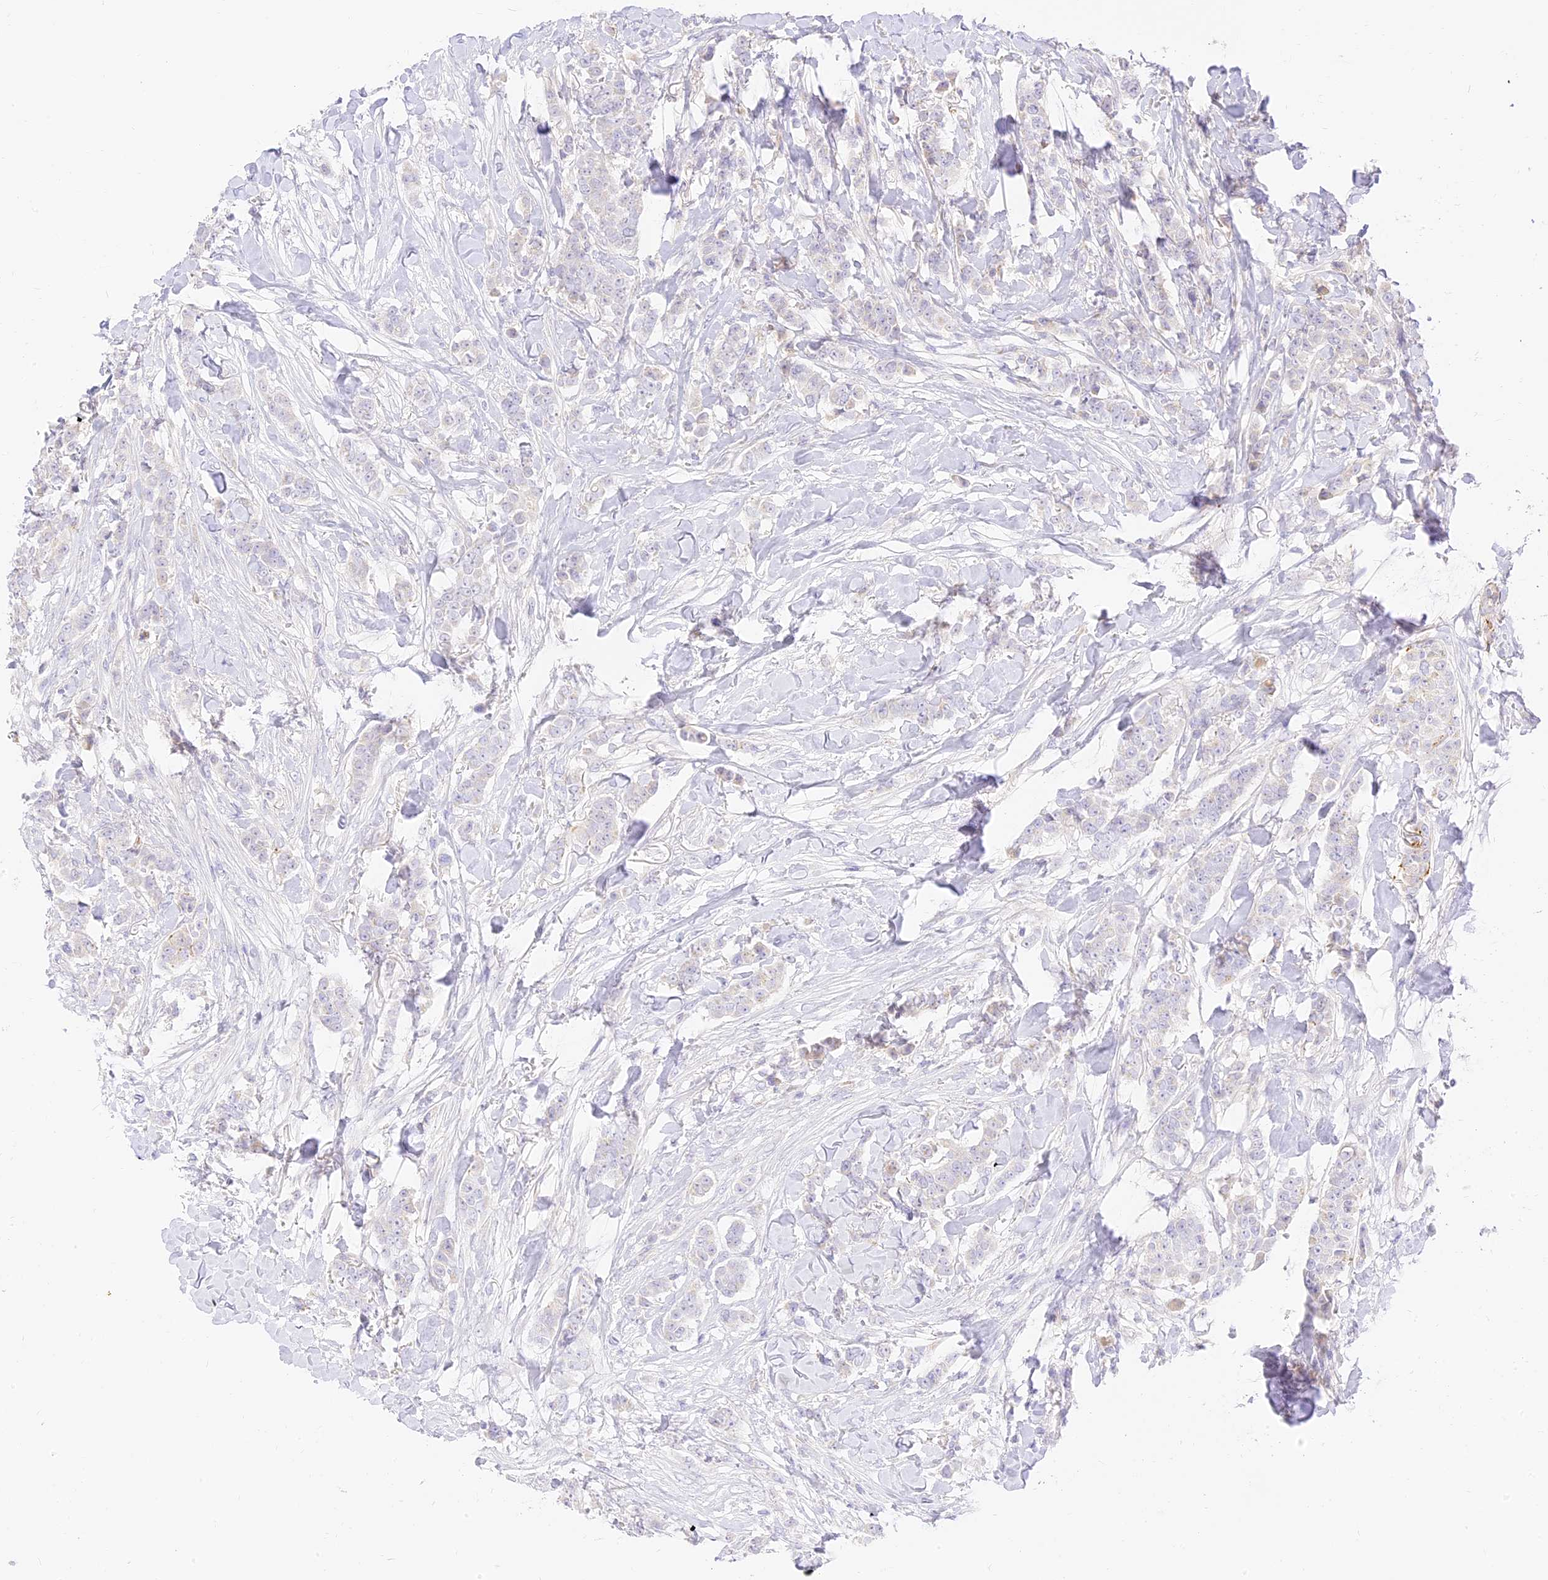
{"staining": {"intensity": "negative", "quantity": "none", "location": "none"}, "tissue": "breast cancer", "cell_type": "Tumor cells", "image_type": "cancer", "snomed": [{"axis": "morphology", "description": "Duct carcinoma"}, {"axis": "topography", "description": "Breast"}], "caption": "IHC histopathology image of breast cancer (intraductal carcinoma) stained for a protein (brown), which reveals no expression in tumor cells.", "gene": "LRRC15", "patient": {"sex": "female", "age": 40}}